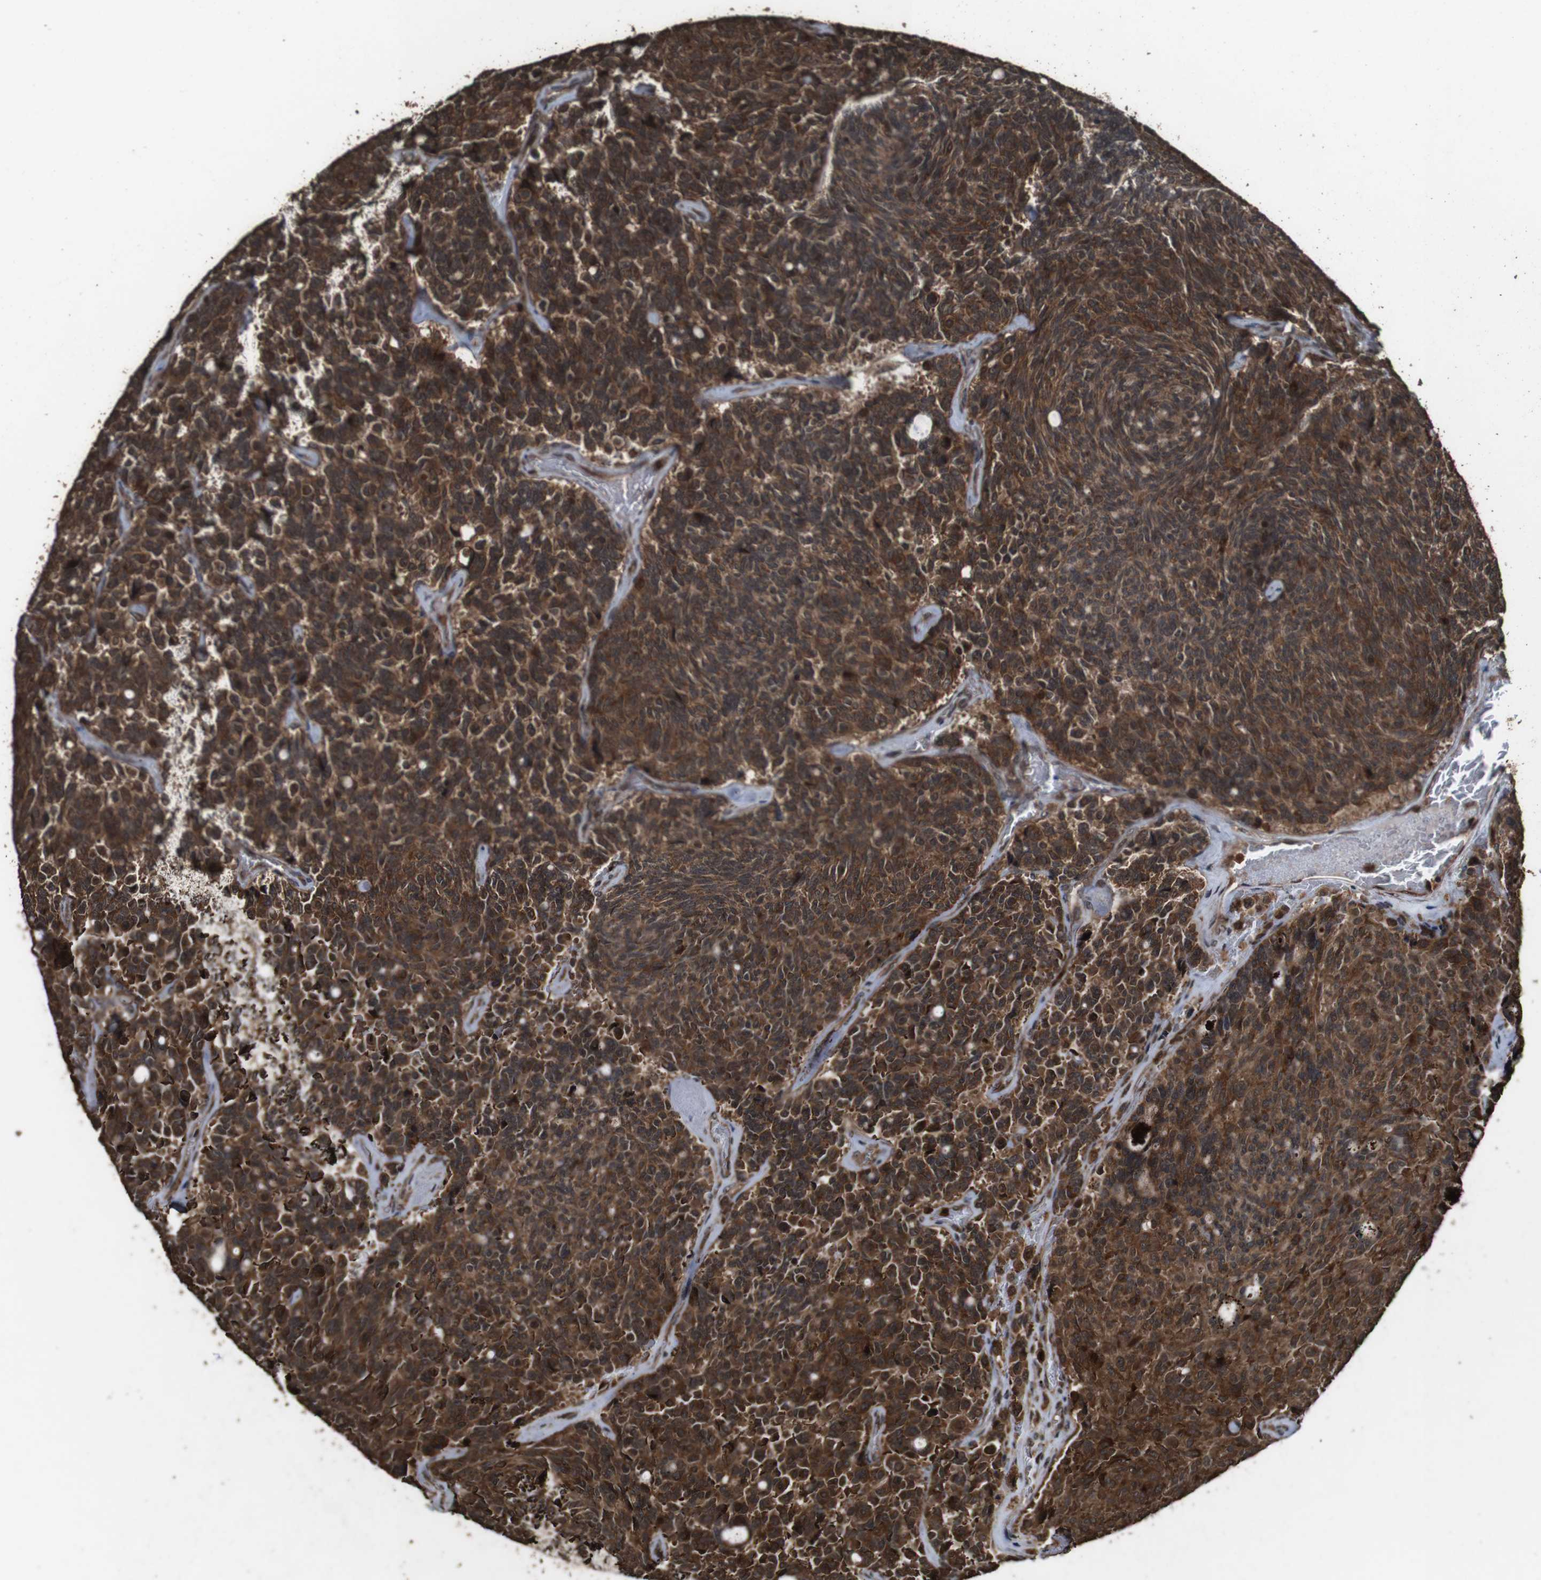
{"staining": {"intensity": "strong", "quantity": ">75%", "location": "cytoplasmic/membranous"}, "tissue": "carcinoid", "cell_type": "Tumor cells", "image_type": "cancer", "snomed": [{"axis": "morphology", "description": "Carcinoid, malignant, NOS"}, {"axis": "topography", "description": "Pancreas"}], "caption": "A photomicrograph showing strong cytoplasmic/membranous staining in approximately >75% of tumor cells in carcinoid (malignant), as visualized by brown immunohistochemical staining.", "gene": "RRAS2", "patient": {"sex": "female", "age": 54}}